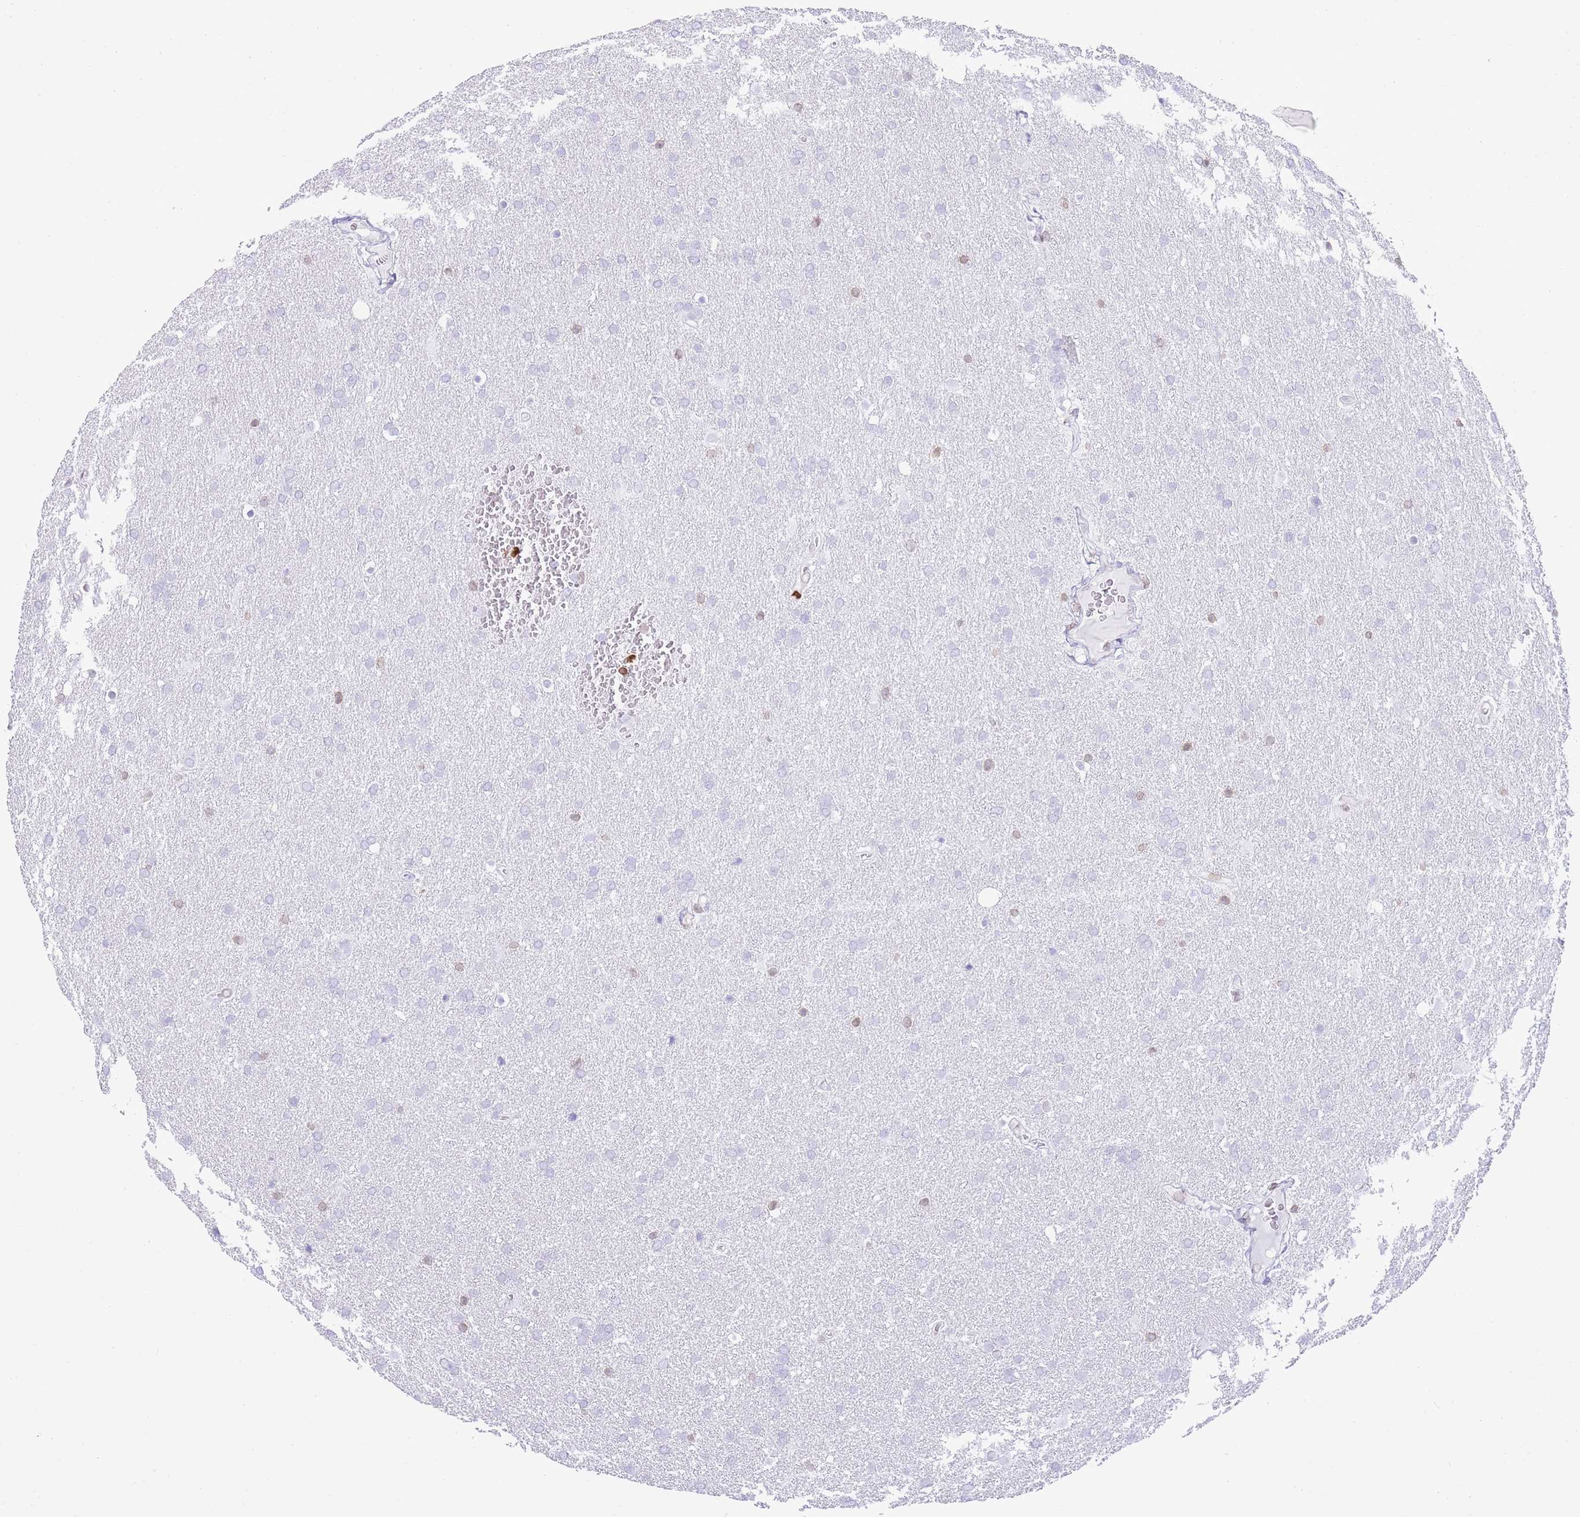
{"staining": {"intensity": "negative", "quantity": "none", "location": "none"}, "tissue": "glioma", "cell_type": "Tumor cells", "image_type": "cancer", "snomed": [{"axis": "morphology", "description": "Glioma, malignant, Low grade"}, {"axis": "topography", "description": "Brain"}], "caption": "Protein analysis of malignant low-grade glioma exhibits no significant expression in tumor cells. Nuclei are stained in blue.", "gene": "LBR", "patient": {"sex": "female", "age": 32}}